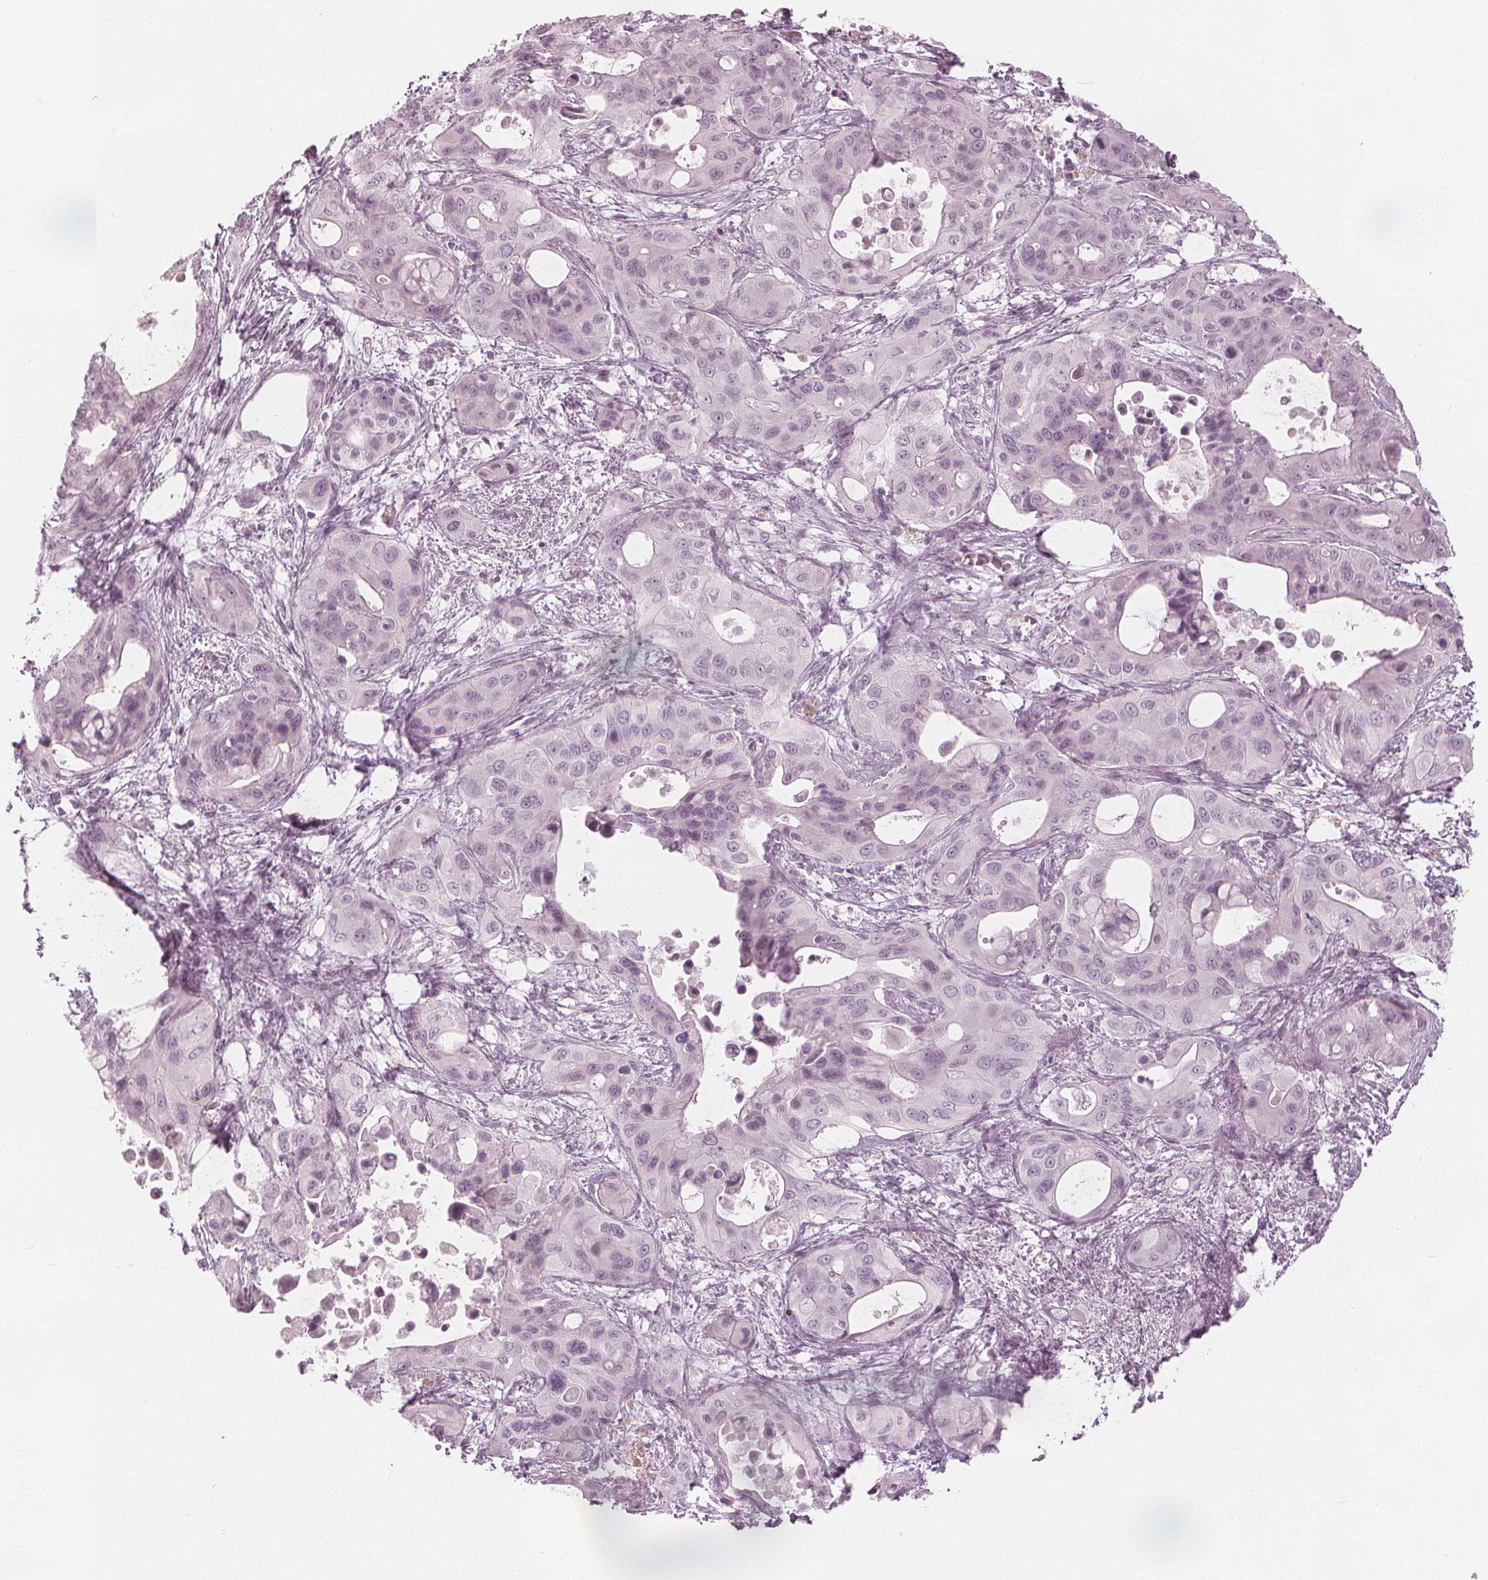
{"staining": {"intensity": "negative", "quantity": "none", "location": "none"}, "tissue": "pancreatic cancer", "cell_type": "Tumor cells", "image_type": "cancer", "snomed": [{"axis": "morphology", "description": "Adenocarcinoma, NOS"}, {"axis": "topography", "description": "Pancreas"}], "caption": "A high-resolution micrograph shows immunohistochemistry staining of pancreatic adenocarcinoma, which reveals no significant staining in tumor cells.", "gene": "PAEP", "patient": {"sex": "male", "age": 71}}